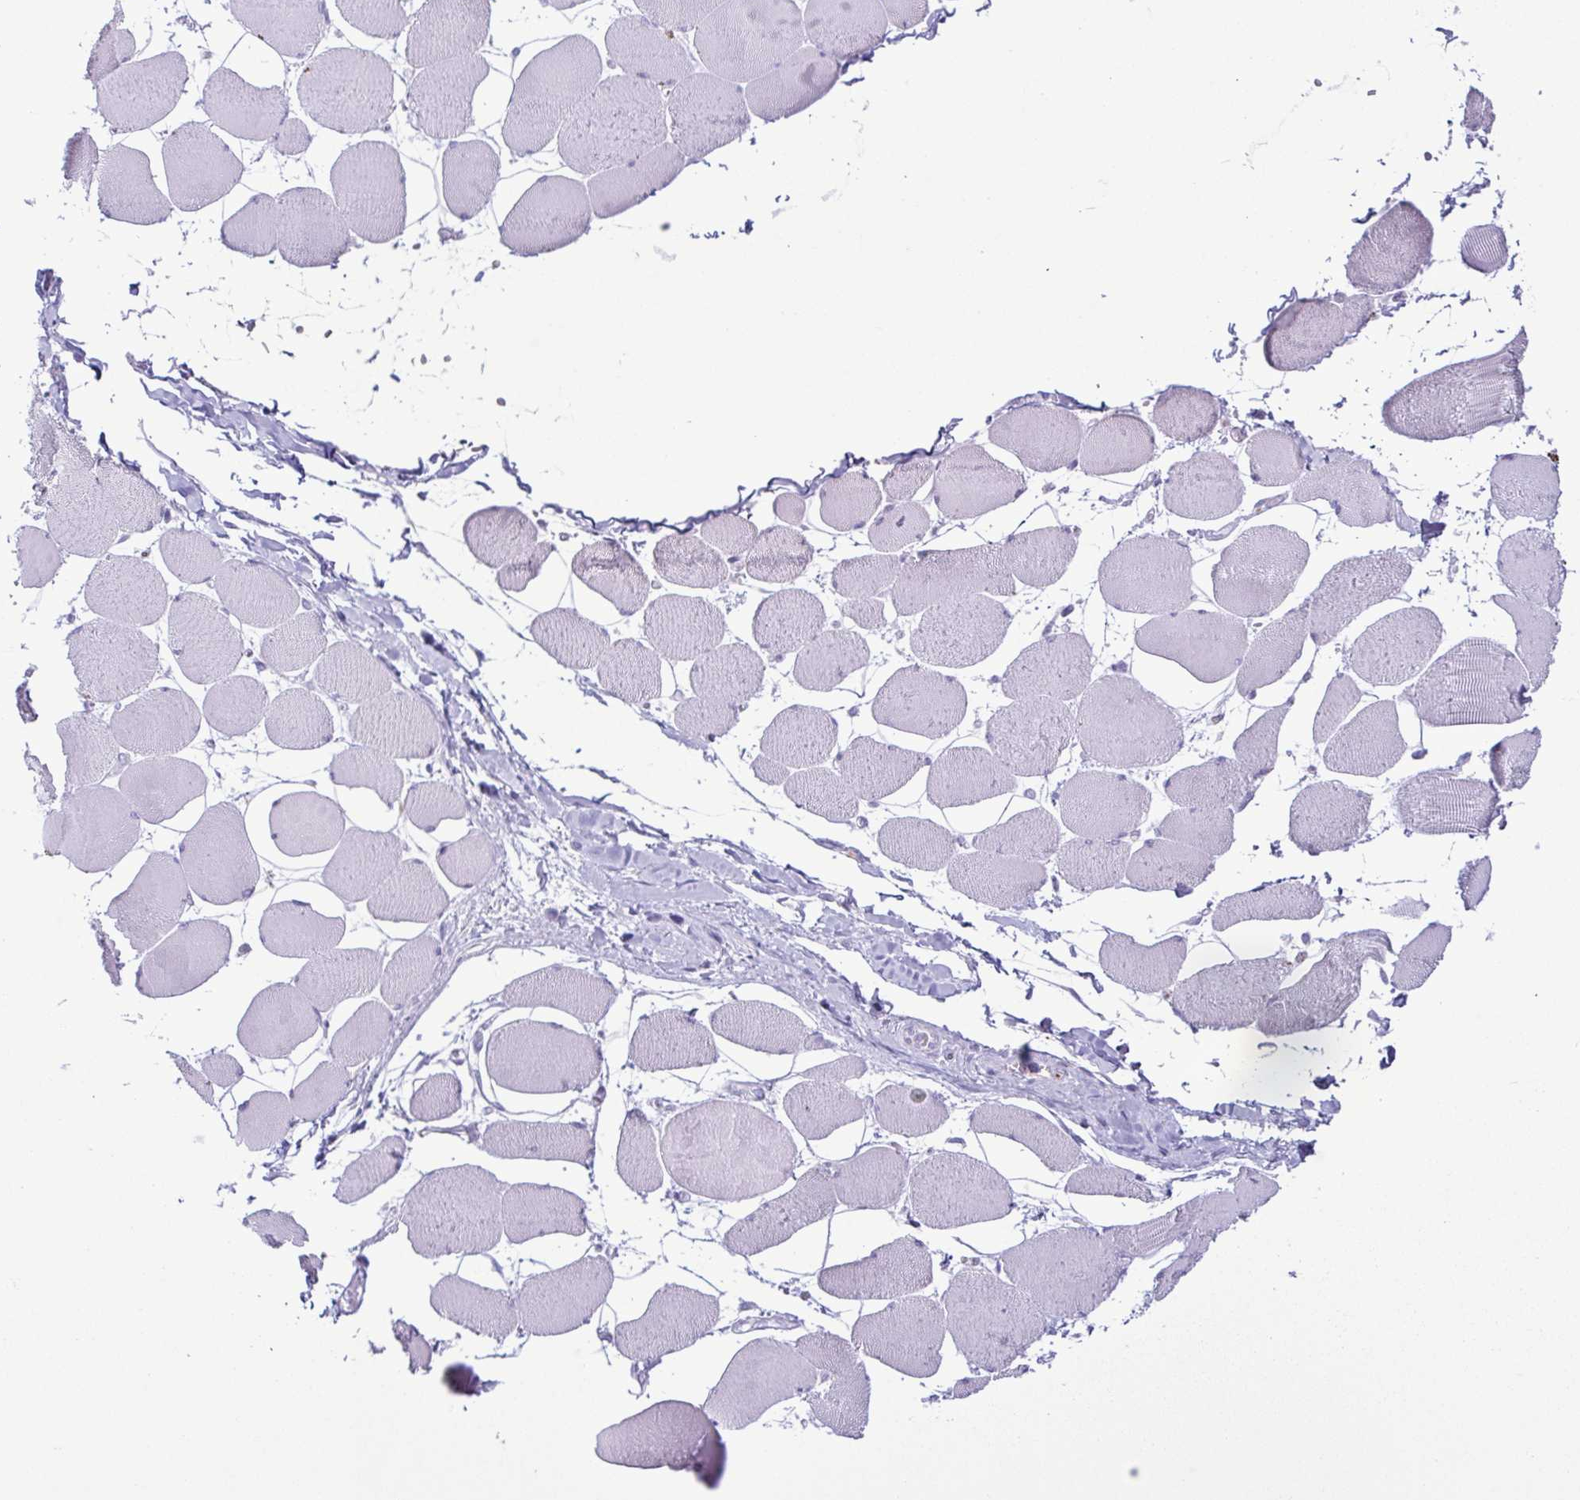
{"staining": {"intensity": "negative", "quantity": "none", "location": "none"}, "tissue": "skeletal muscle", "cell_type": "Myocytes", "image_type": "normal", "snomed": [{"axis": "morphology", "description": "Normal tissue, NOS"}, {"axis": "topography", "description": "Skeletal muscle"}], "caption": "Skeletal muscle was stained to show a protein in brown. There is no significant expression in myocytes. (Immunohistochemistry, brightfield microscopy, high magnification).", "gene": "LTF", "patient": {"sex": "female", "age": 75}}